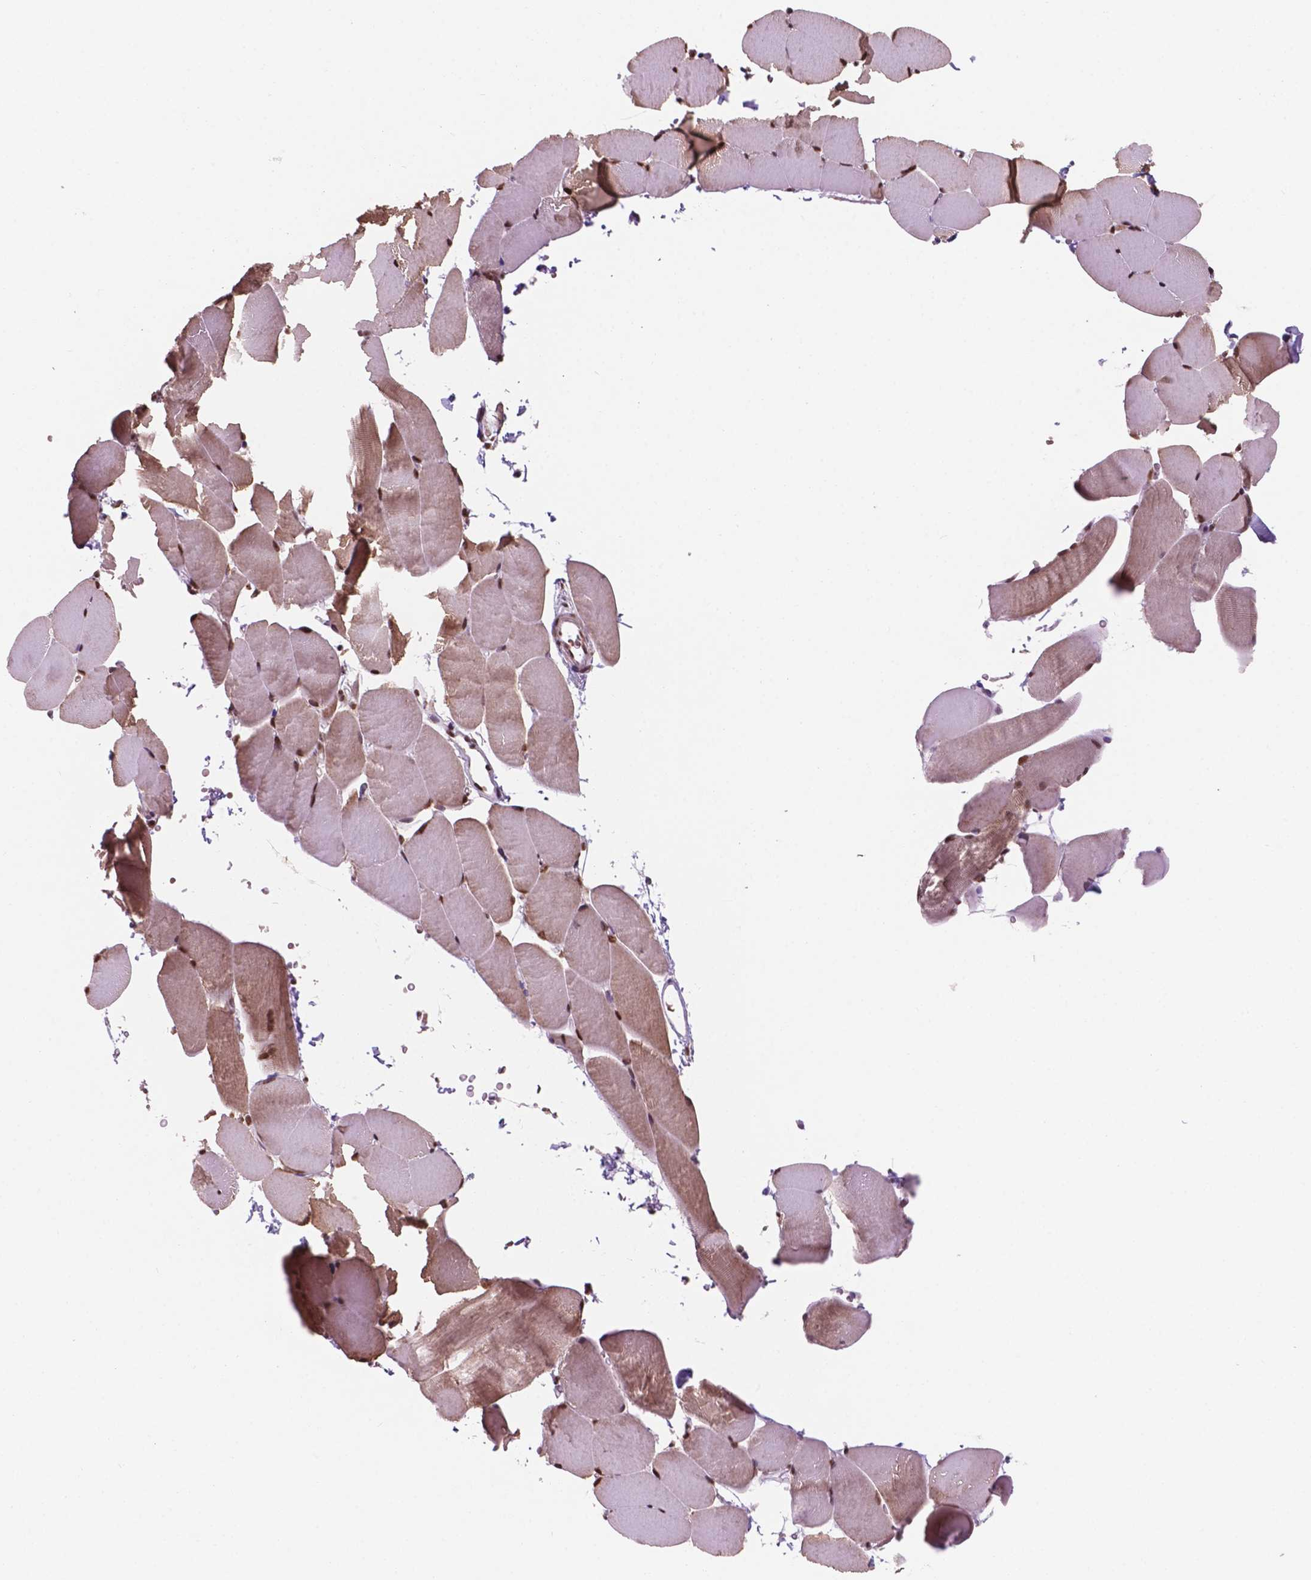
{"staining": {"intensity": "strong", "quantity": ">75%", "location": "cytoplasmic/membranous,nuclear"}, "tissue": "skeletal muscle", "cell_type": "Myocytes", "image_type": "normal", "snomed": [{"axis": "morphology", "description": "Normal tissue, NOS"}, {"axis": "topography", "description": "Skeletal muscle"}], "caption": "This micrograph demonstrates immunohistochemistry staining of normal human skeletal muscle, with high strong cytoplasmic/membranous,nuclear expression in approximately >75% of myocytes.", "gene": "NDUFA10", "patient": {"sex": "female", "age": 37}}